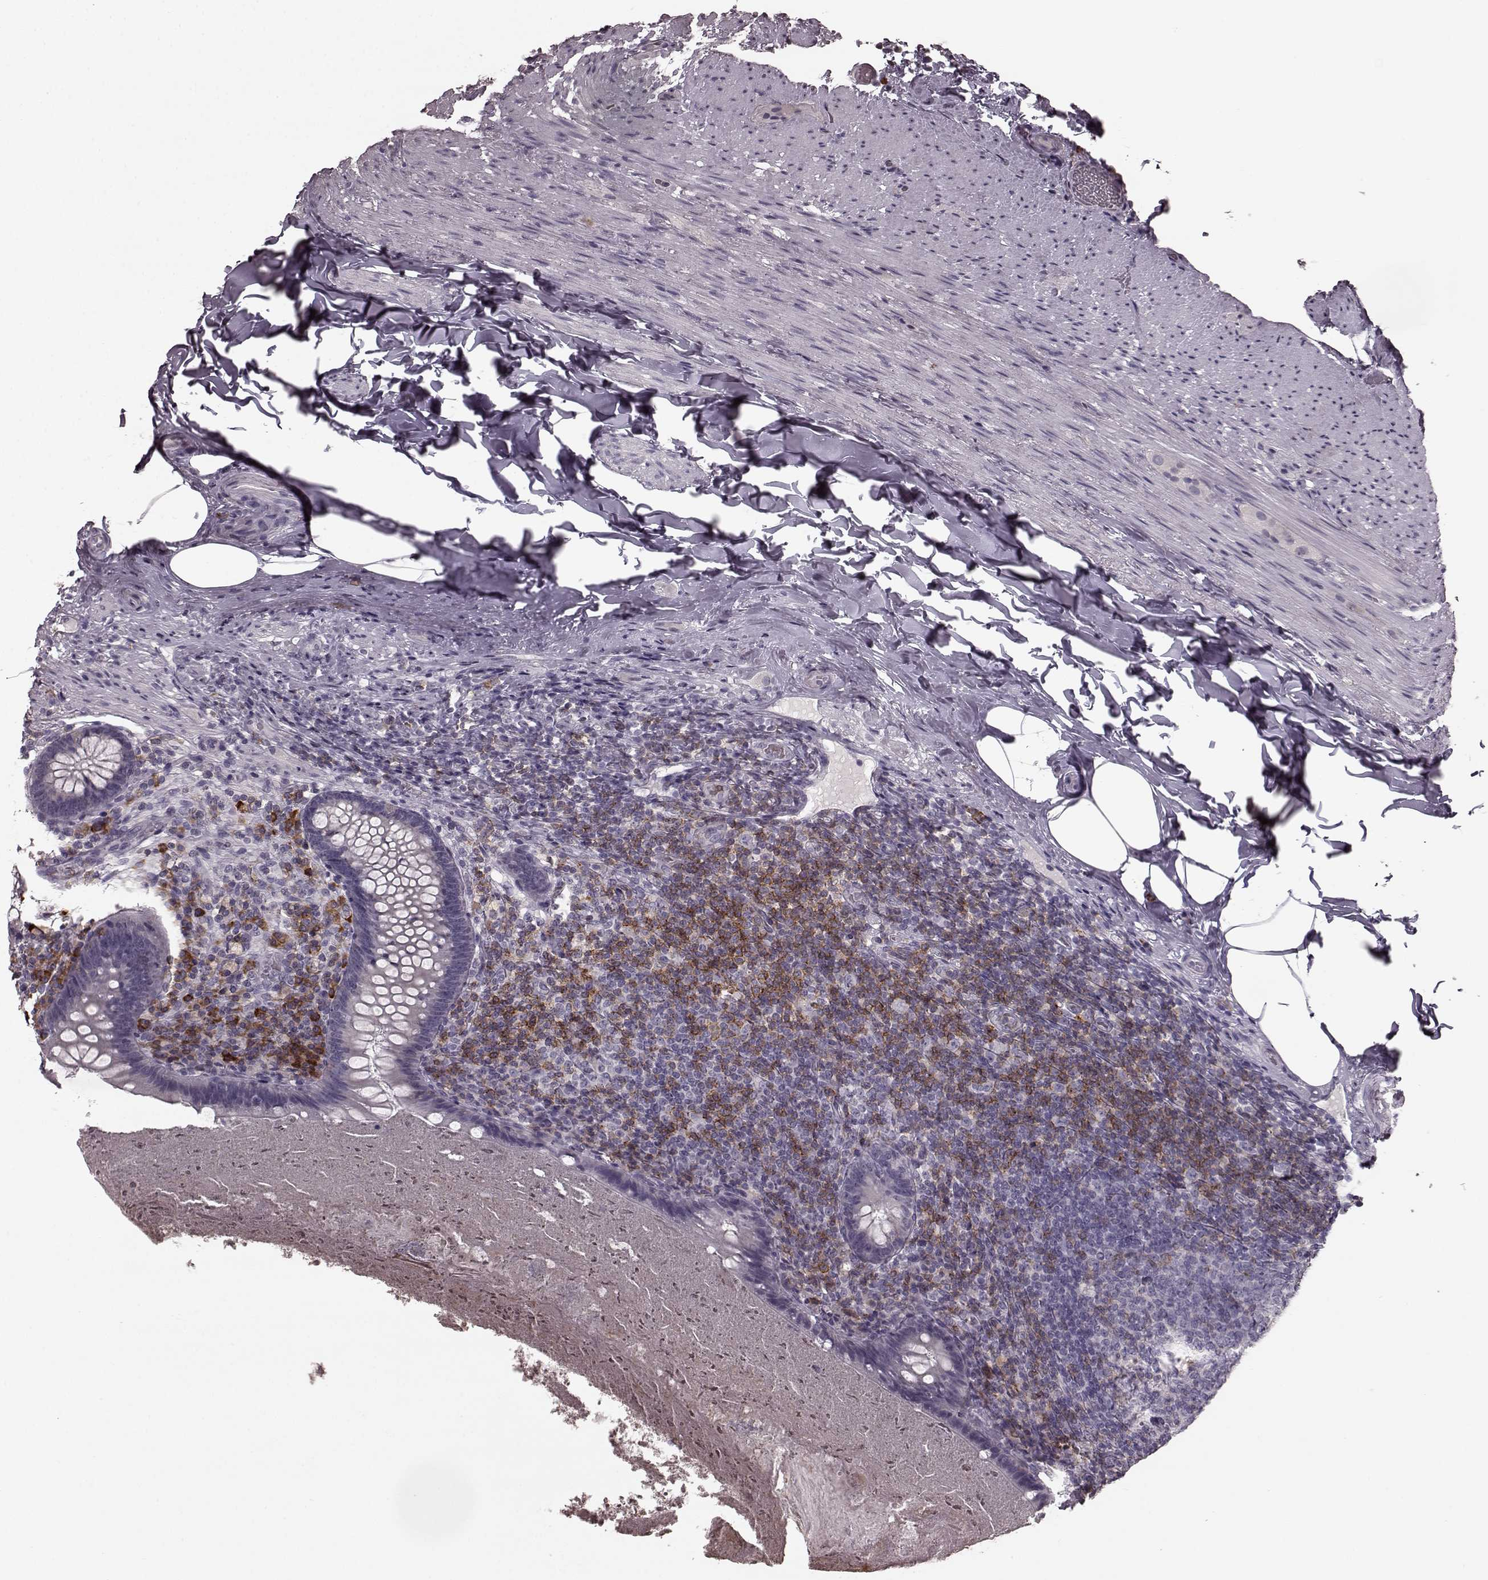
{"staining": {"intensity": "negative", "quantity": "none", "location": "none"}, "tissue": "appendix", "cell_type": "Glandular cells", "image_type": "normal", "snomed": [{"axis": "morphology", "description": "Normal tissue, NOS"}, {"axis": "topography", "description": "Appendix"}], "caption": "Protein analysis of benign appendix exhibits no significant staining in glandular cells. (Immunohistochemistry, brightfield microscopy, high magnification).", "gene": "CD28", "patient": {"sex": "male", "age": 47}}